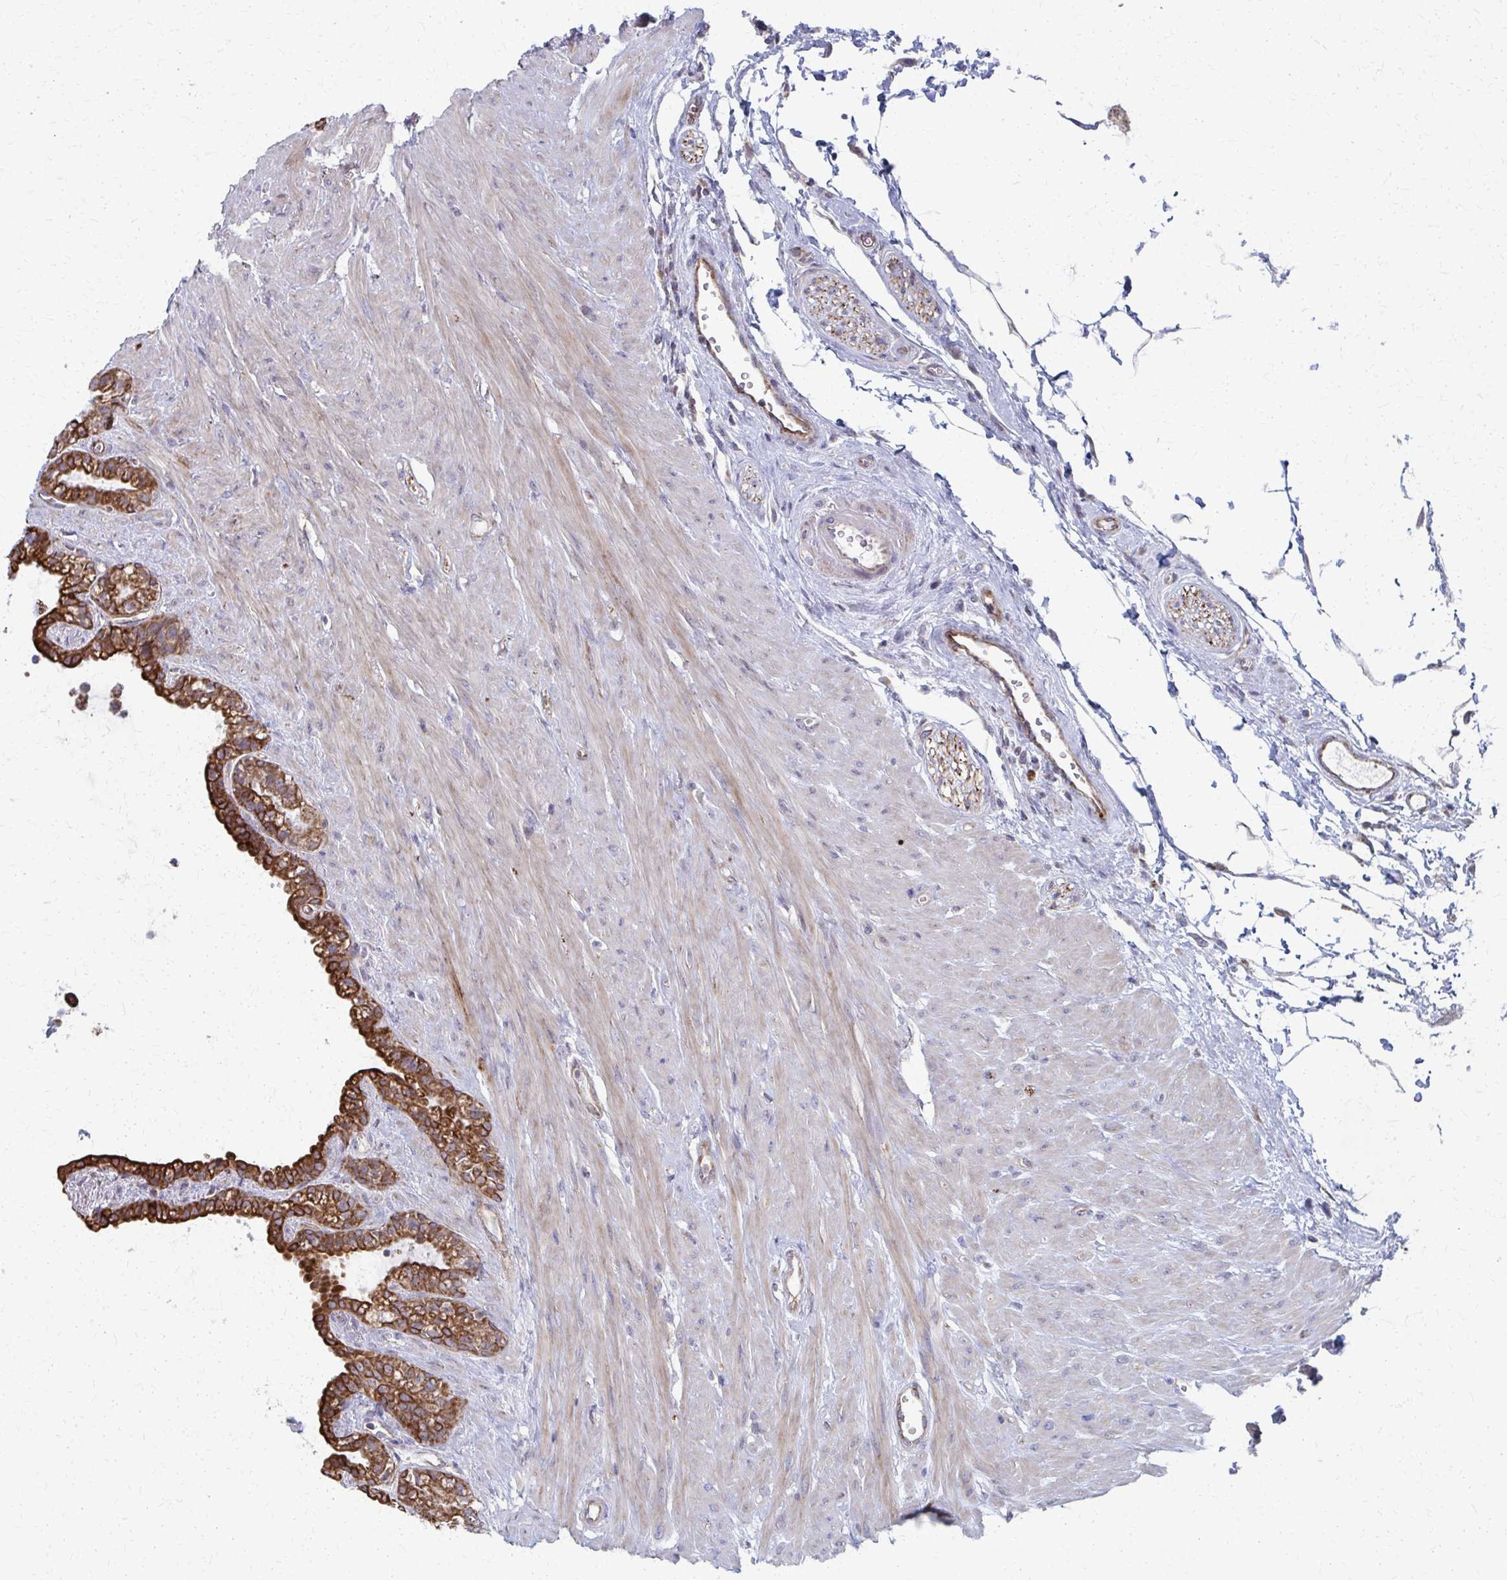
{"staining": {"intensity": "strong", "quantity": ">75%", "location": "cytoplasmic/membranous"}, "tissue": "seminal vesicle", "cell_type": "Glandular cells", "image_type": "normal", "snomed": [{"axis": "morphology", "description": "Normal tissue, NOS"}, {"axis": "topography", "description": "Seminal veicle"}], "caption": "Immunohistochemical staining of unremarkable human seminal vesicle displays >75% levels of strong cytoplasmic/membranous protein expression in approximately >75% of glandular cells.", "gene": "FAHD1", "patient": {"sex": "male", "age": 76}}